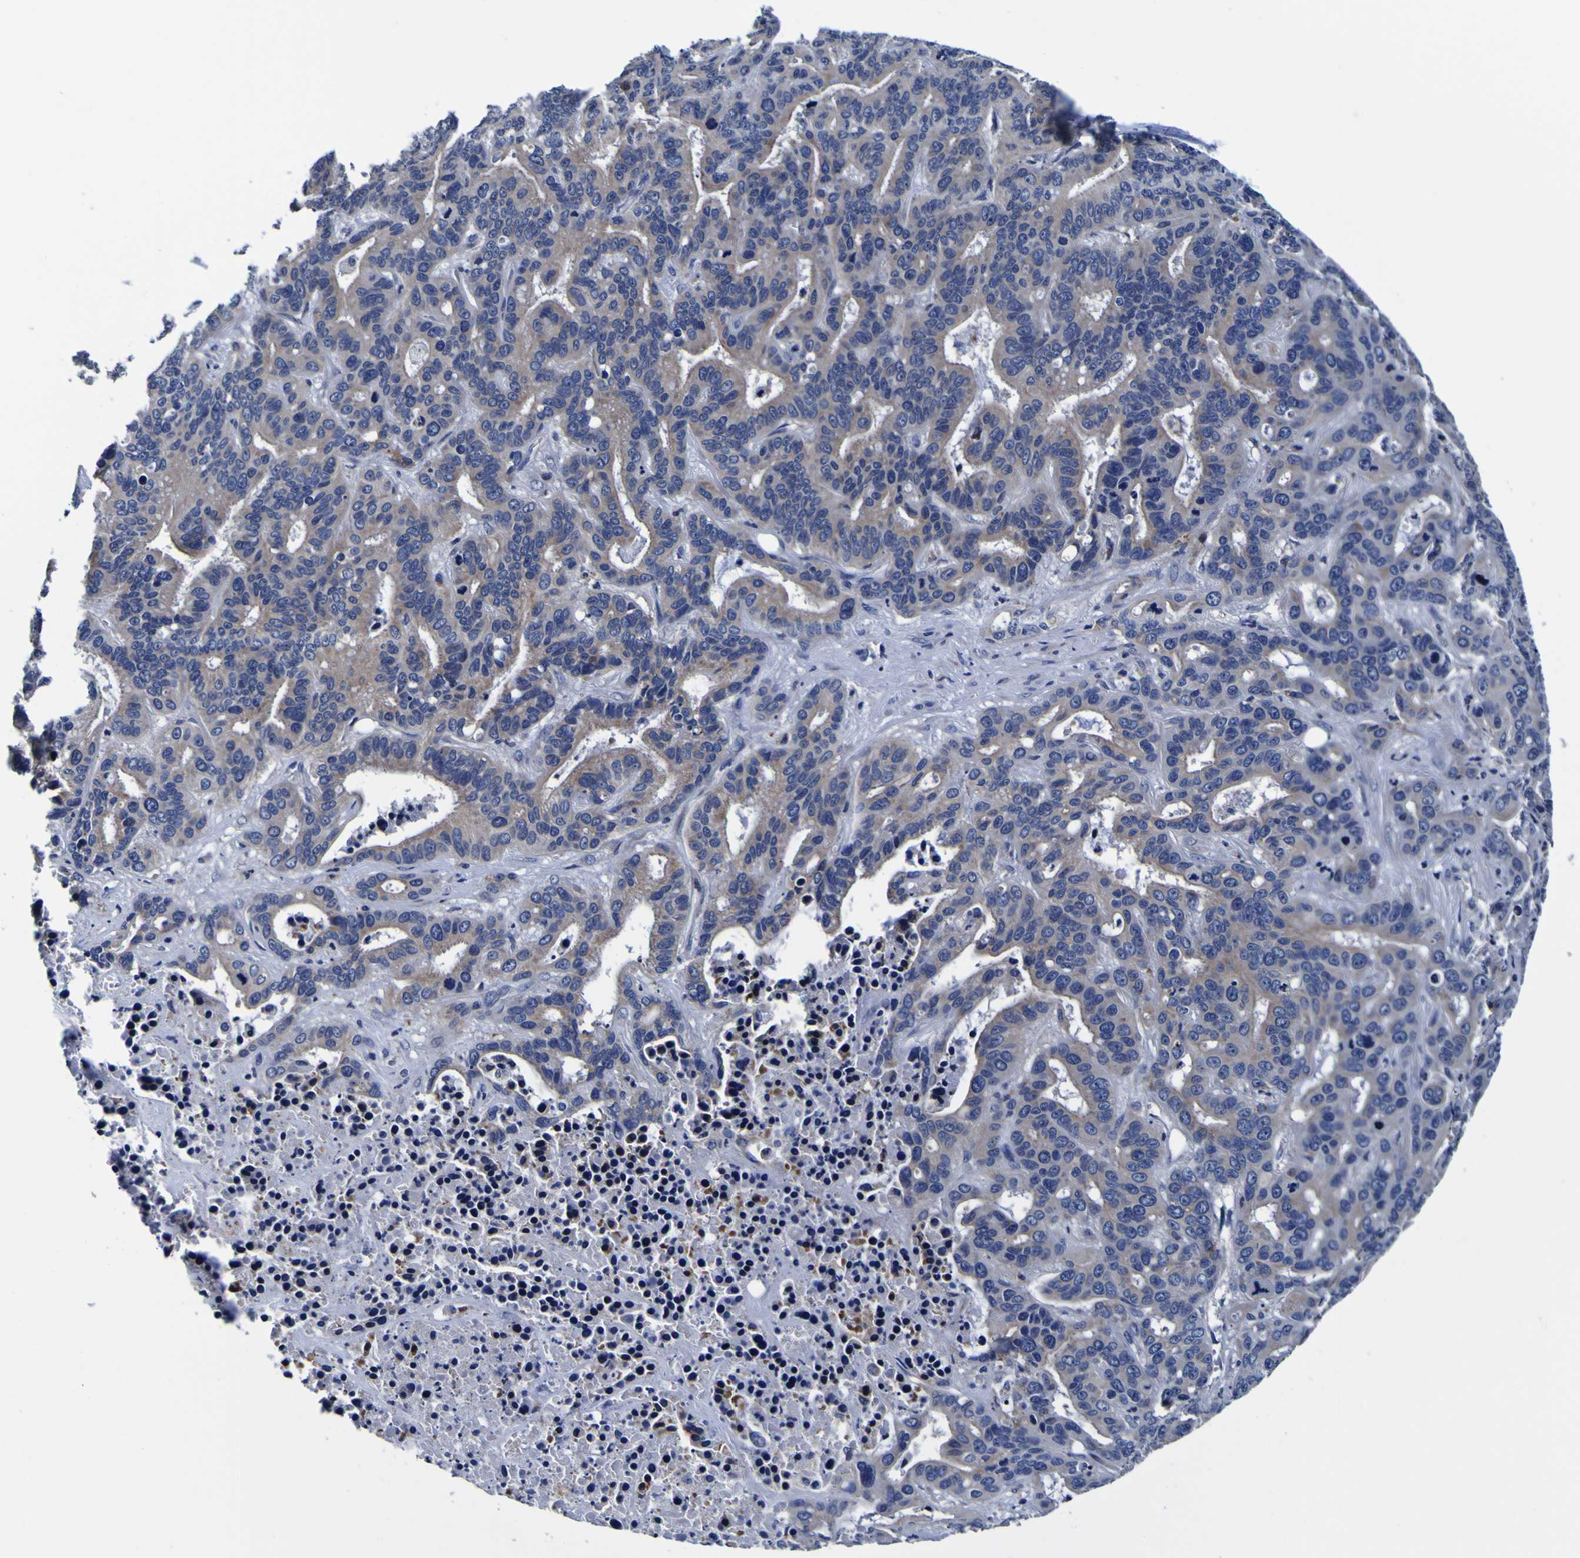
{"staining": {"intensity": "moderate", "quantity": ">75%", "location": "cytoplasmic/membranous"}, "tissue": "liver cancer", "cell_type": "Tumor cells", "image_type": "cancer", "snomed": [{"axis": "morphology", "description": "Cholangiocarcinoma"}, {"axis": "topography", "description": "Liver"}], "caption": "This photomicrograph displays liver cancer stained with IHC to label a protein in brown. The cytoplasmic/membranous of tumor cells show moderate positivity for the protein. Nuclei are counter-stained blue.", "gene": "PDLIM4", "patient": {"sex": "female", "age": 65}}